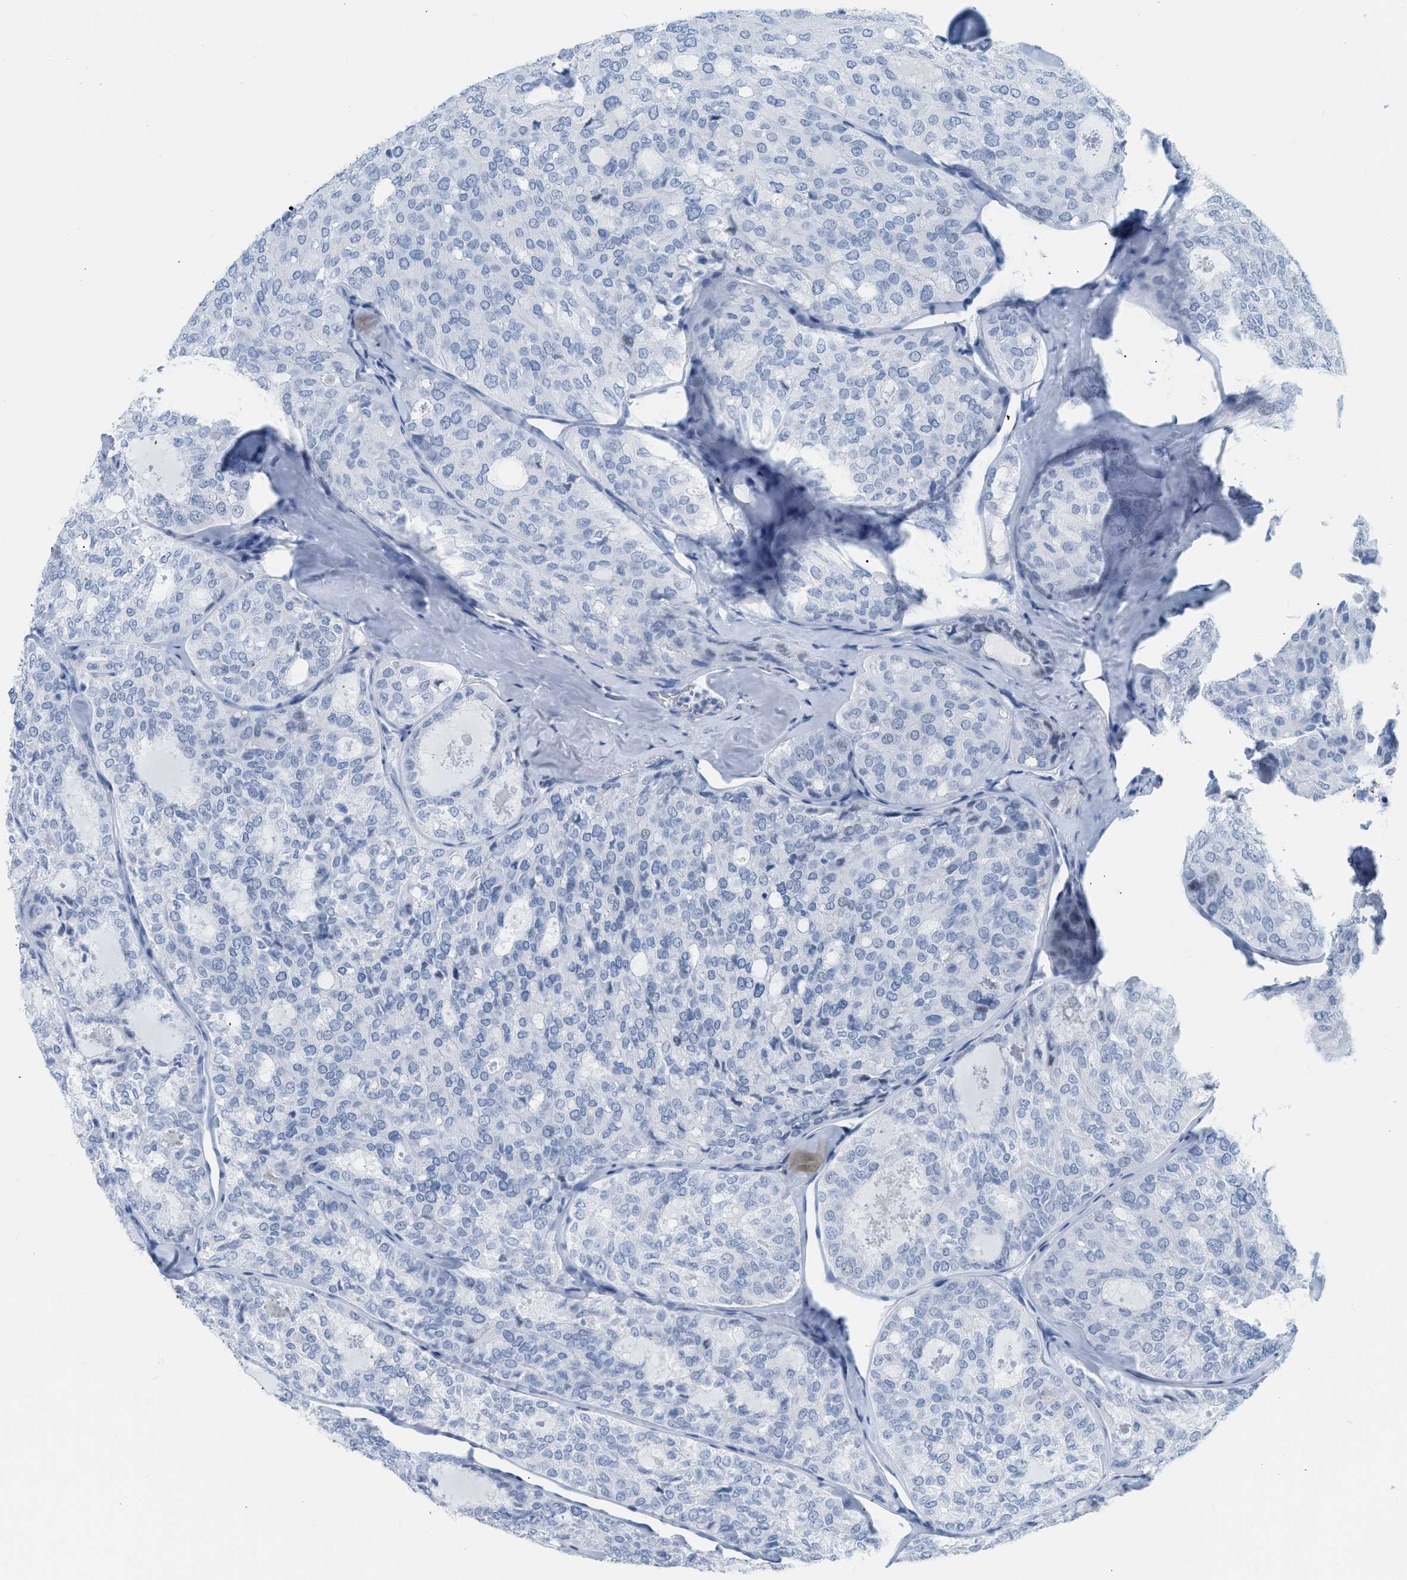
{"staining": {"intensity": "negative", "quantity": "none", "location": "none"}, "tissue": "thyroid cancer", "cell_type": "Tumor cells", "image_type": "cancer", "snomed": [{"axis": "morphology", "description": "Follicular adenoma carcinoma, NOS"}, {"axis": "topography", "description": "Thyroid gland"}], "caption": "Immunohistochemistry histopathology image of neoplastic tissue: human follicular adenoma carcinoma (thyroid) stained with DAB shows no significant protein positivity in tumor cells.", "gene": "DES", "patient": {"sex": "male", "age": 75}}